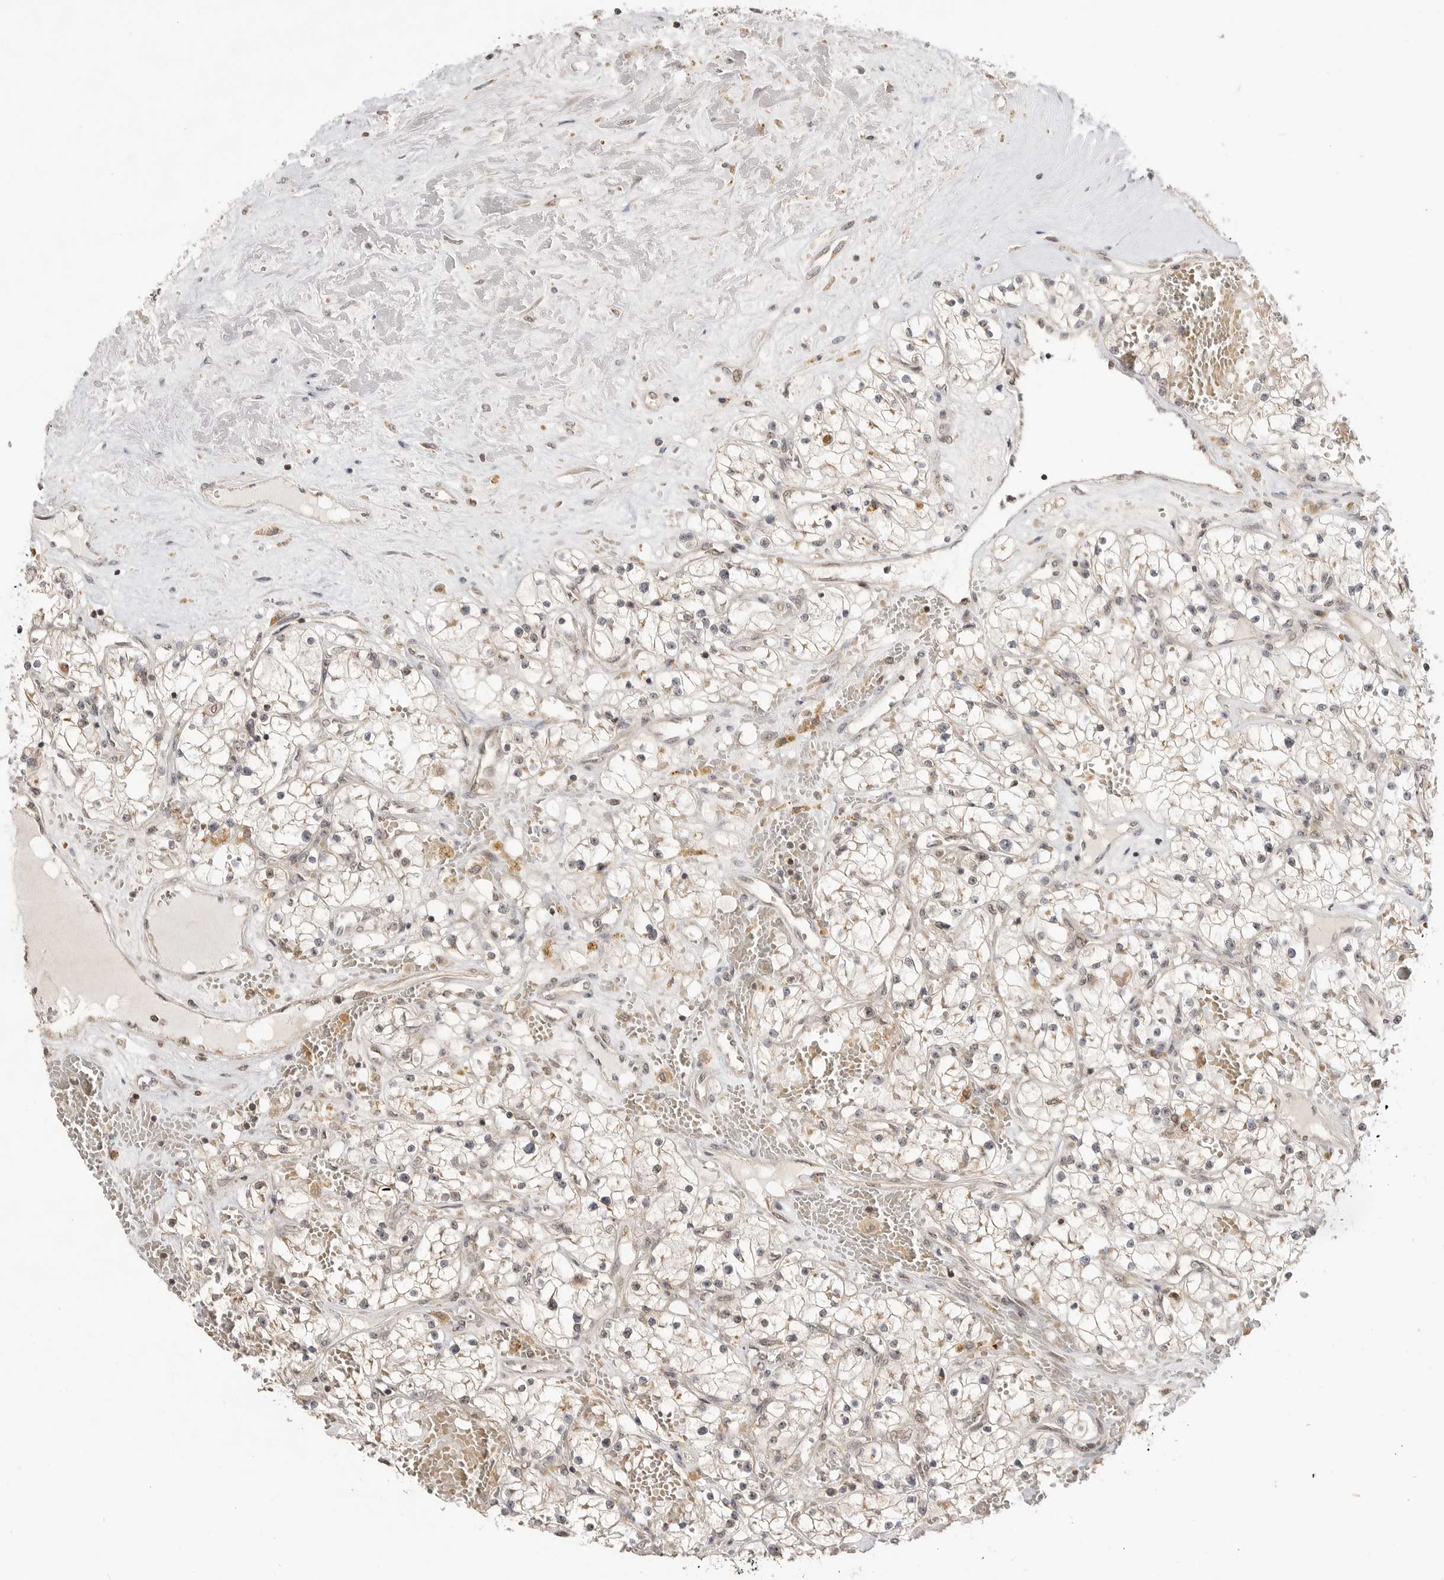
{"staining": {"intensity": "weak", "quantity": "<25%", "location": "cytoplasmic/membranous"}, "tissue": "renal cancer", "cell_type": "Tumor cells", "image_type": "cancer", "snomed": [{"axis": "morphology", "description": "Normal tissue, NOS"}, {"axis": "morphology", "description": "Adenocarcinoma, NOS"}, {"axis": "topography", "description": "Kidney"}], "caption": "This histopathology image is of renal adenocarcinoma stained with immunohistochemistry to label a protein in brown with the nuclei are counter-stained blue. There is no positivity in tumor cells.", "gene": "ALKAL1", "patient": {"sex": "male", "age": 68}}